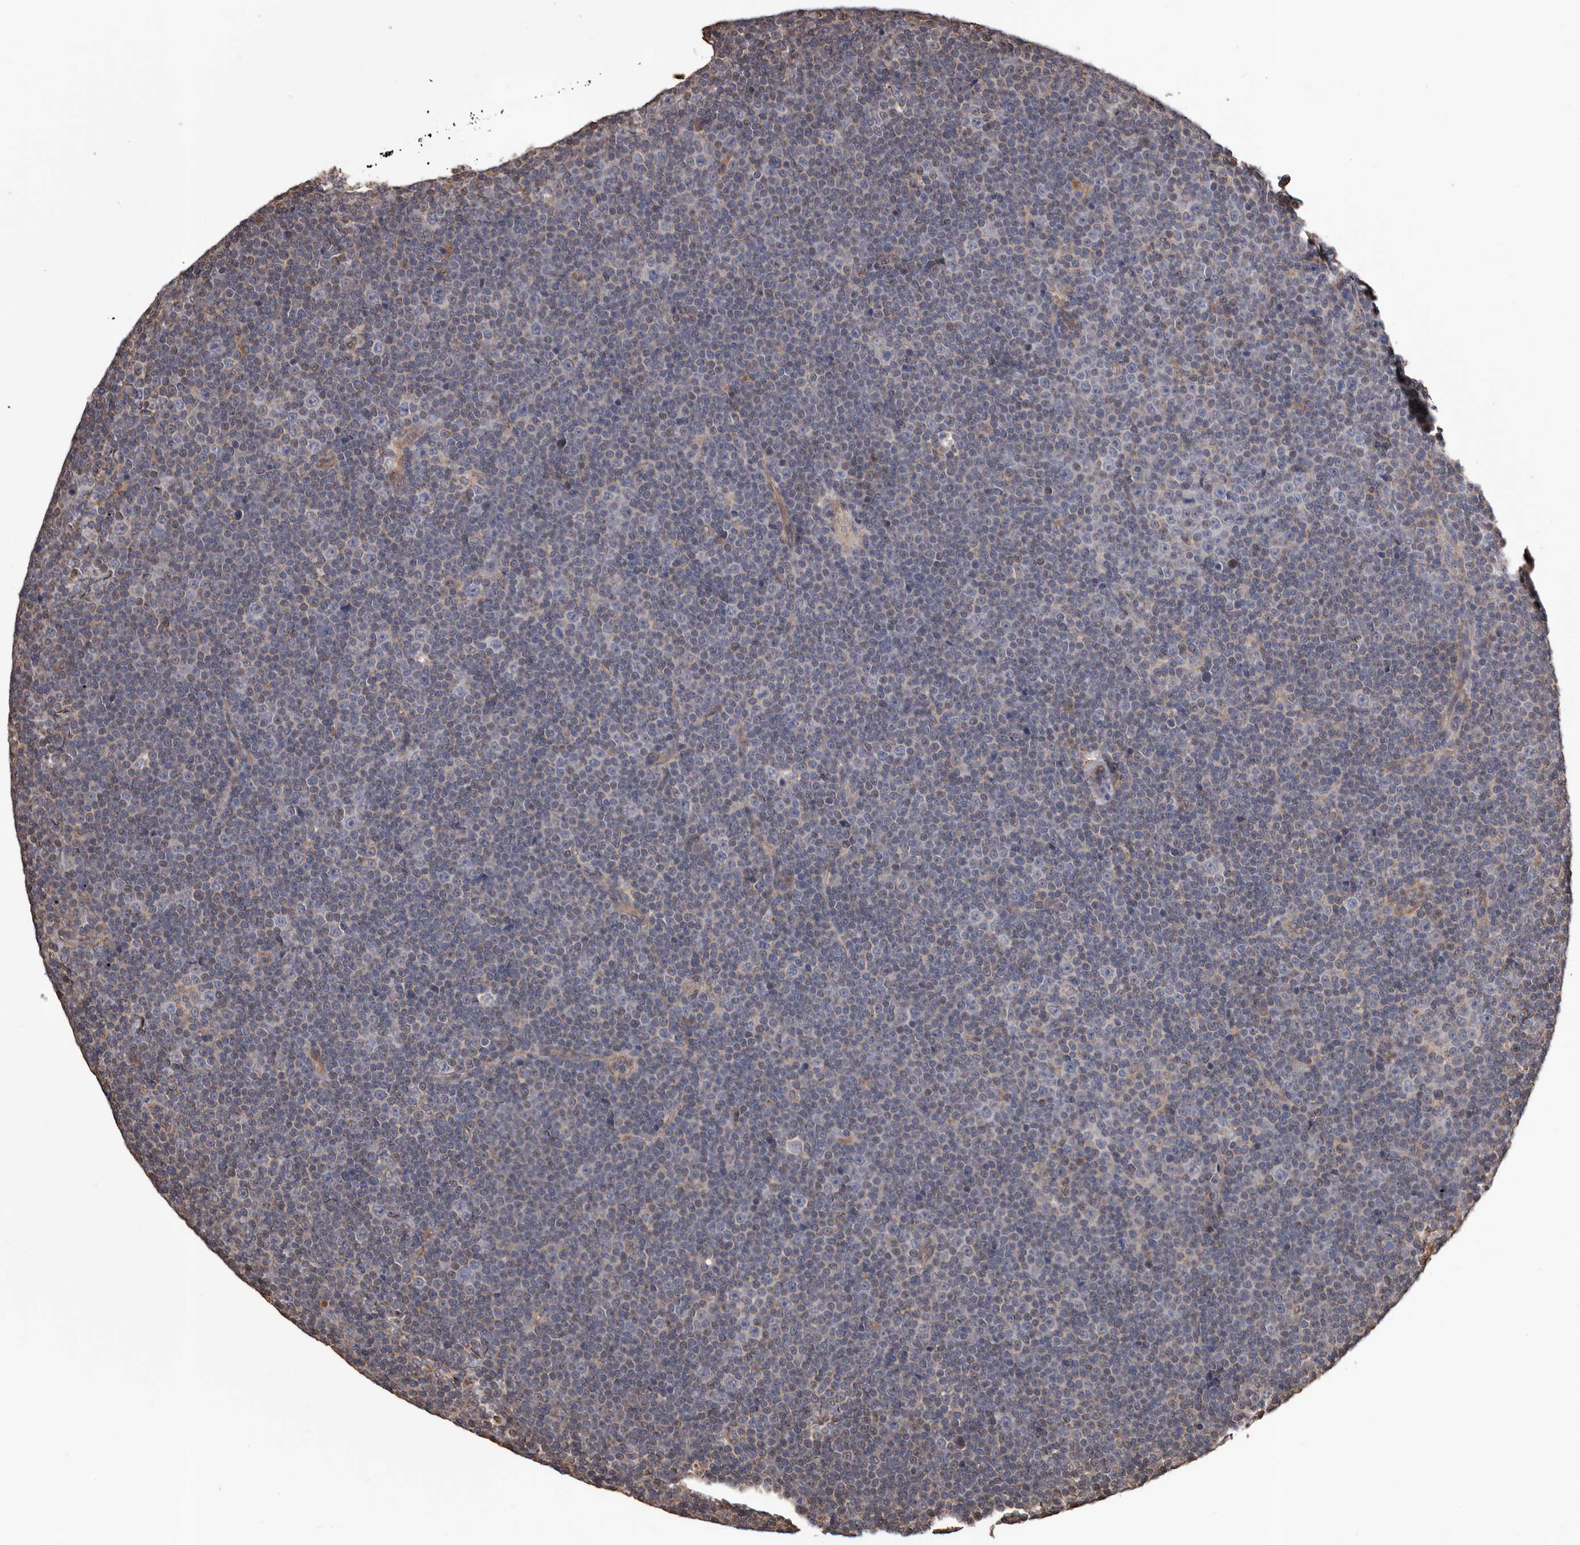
{"staining": {"intensity": "negative", "quantity": "none", "location": "none"}, "tissue": "lymphoma", "cell_type": "Tumor cells", "image_type": "cancer", "snomed": [{"axis": "morphology", "description": "Malignant lymphoma, non-Hodgkin's type, Low grade"}, {"axis": "topography", "description": "Lymph node"}], "caption": "Protein analysis of lymphoma displays no significant expression in tumor cells.", "gene": "CEP104", "patient": {"sex": "female", "age": 67}}